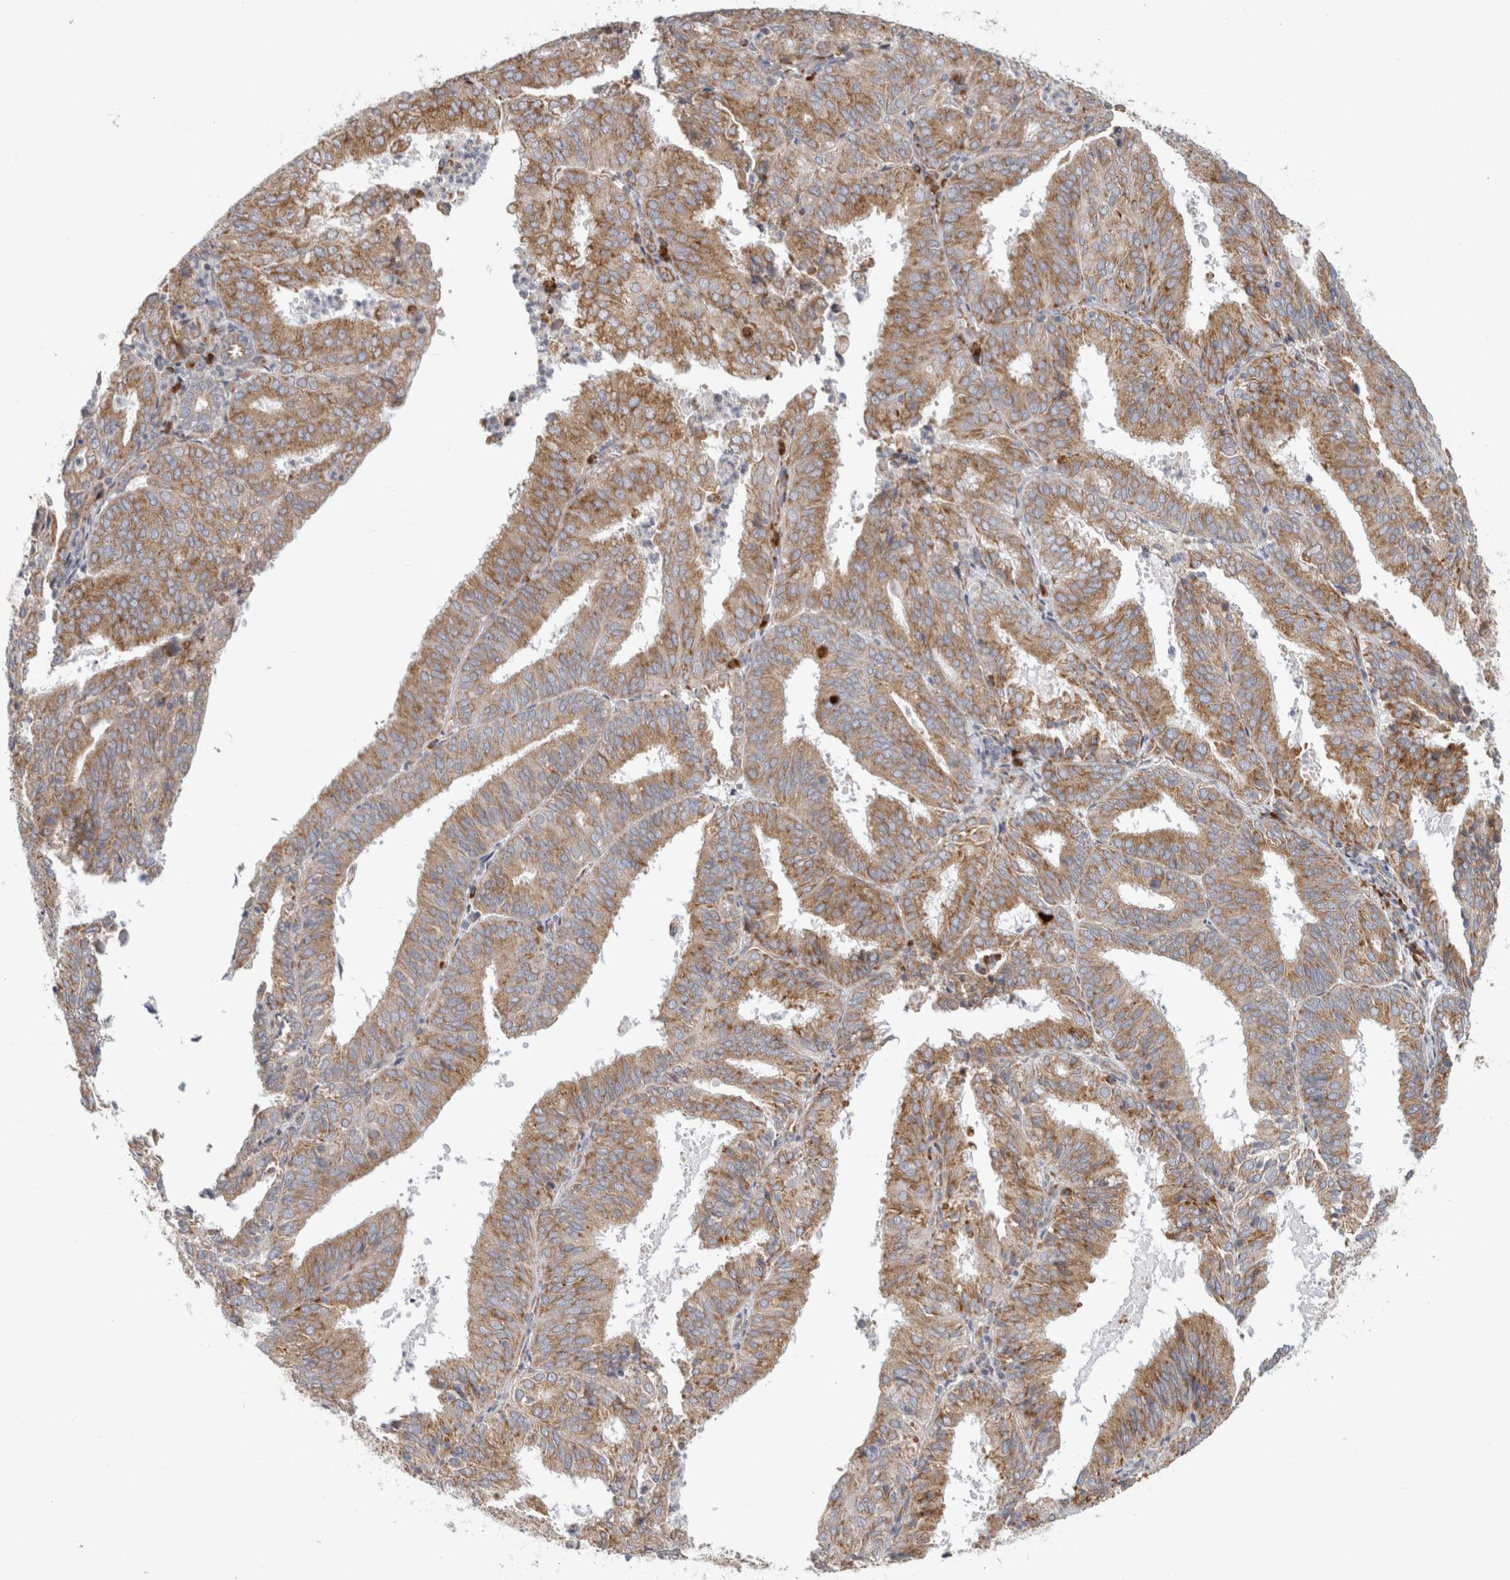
{"staining": {"intensity": "moderate", "quantity": ">75%", "location": "cytoplasmic/membranous"}, "tissue": "endometrial cancer", "cell_type": "Tumor cells", "image_type": "cancer", "snomed": [{"axis": "morphology", "description": "Adenocarcinoma, NOS"}, {"axis": "topography", "description": "Uterus"}], "caption": "Endometrial cancer stained for a protein reveals moderate cytoplasmic/membranous positivity in tumor cells. (IHC, brightfield microscopy, high magnification).", "gene": "RPN2", "patient": {"sex": "female", "age": 60}}